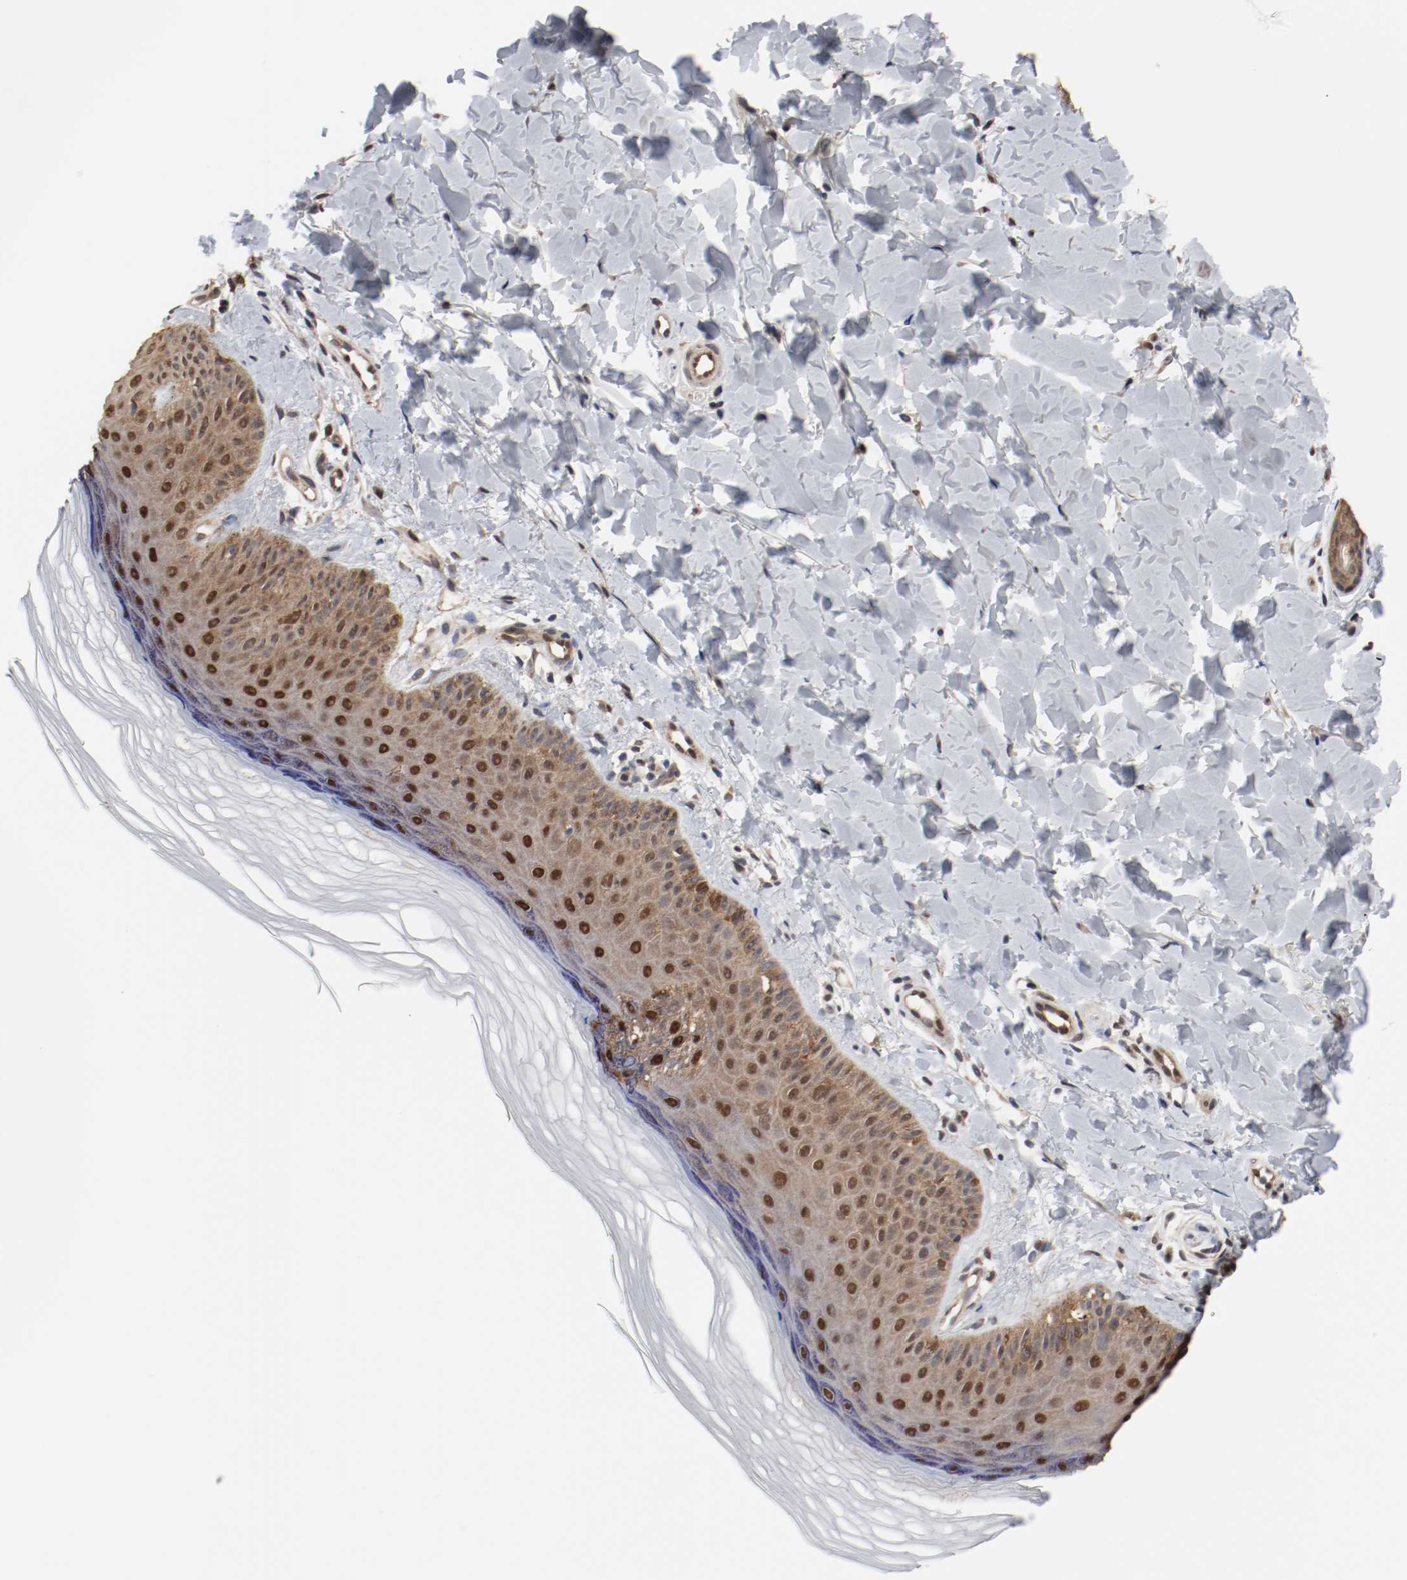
{"staining": {"intensity": "weak", "quantity": ">75%", "location": "cytoplasmic/membranous"}, "tissue": "skin", "cell_type": "Fibroblasts", "image_type": "normal", "snomed": [{"axis": "morphology", "description": "Normal tissue, NOS"}, {"axis": "topography", "description": "Skin"}], "caption": "Fibroblasts demonstrate low levels of weak cytoplasmic/membranous staining in about >75% of cells in unremarkable skin. Immunohistochemistry stains the protein of interest in brown and the nuclei are stained blue.", "gene": "AFG3L2", "patient": {"sex": "male", "age": 26}}